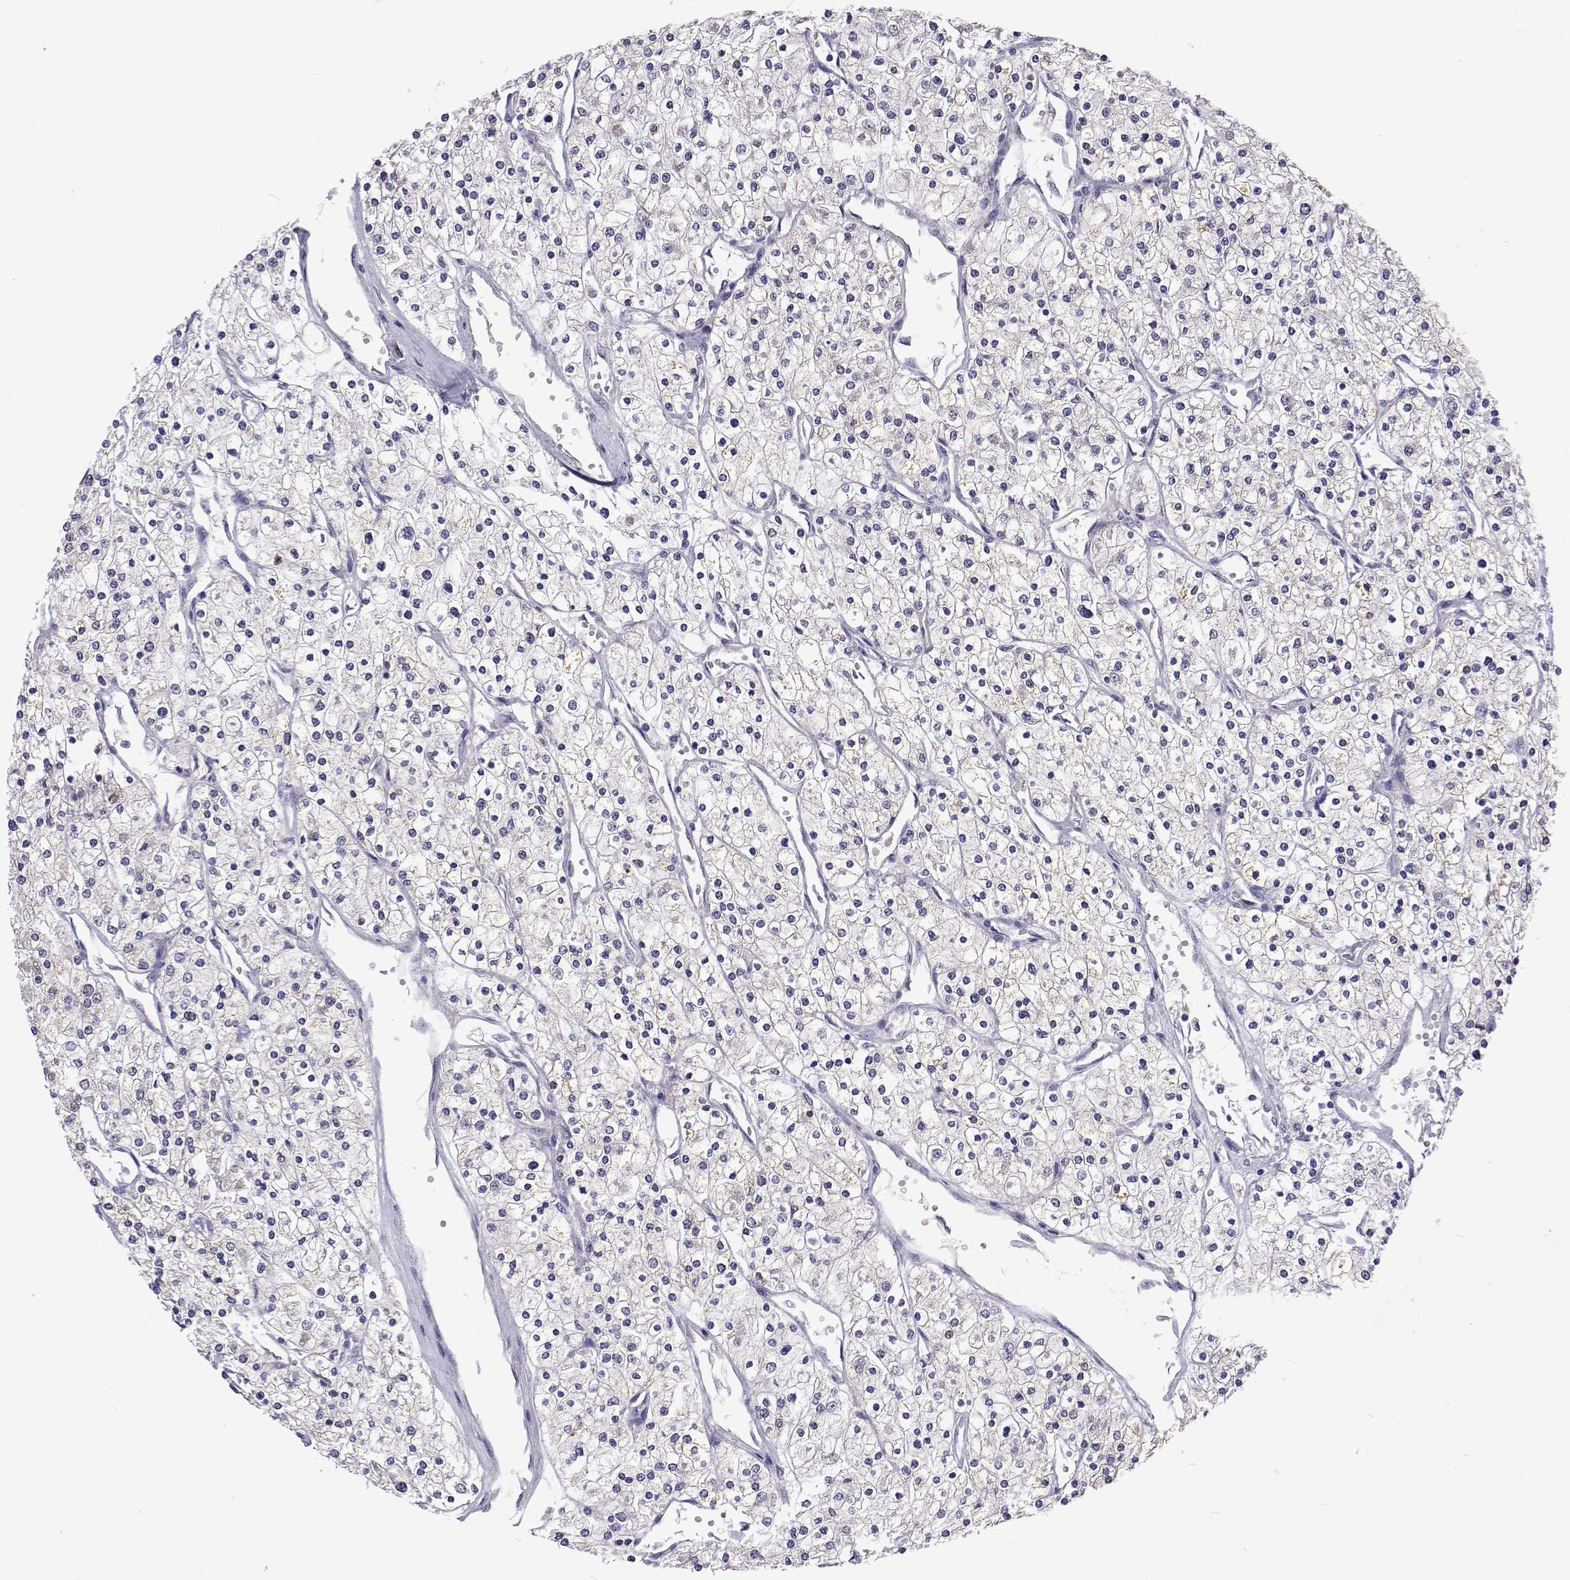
{"staining": {"intensity": "weak", "quantity": "<25%", "location": "cytoplasmic/membranous"}, "tissue": "renal cancer", "cell_type": "Tumor cells", "image_type": "cancer", "snomed": [{"axis": "morphology", "description": "Adenocarcinoma, NOS"}, {"axis": "topography", "description": "Kidney"}], "caption": "This is an IHC micrograph of renal cancer (adenocarcinoma). There is no staining in tumor cells.", "gene": "DHTKD1", "patient": {"sex": "male", "age": 80}}